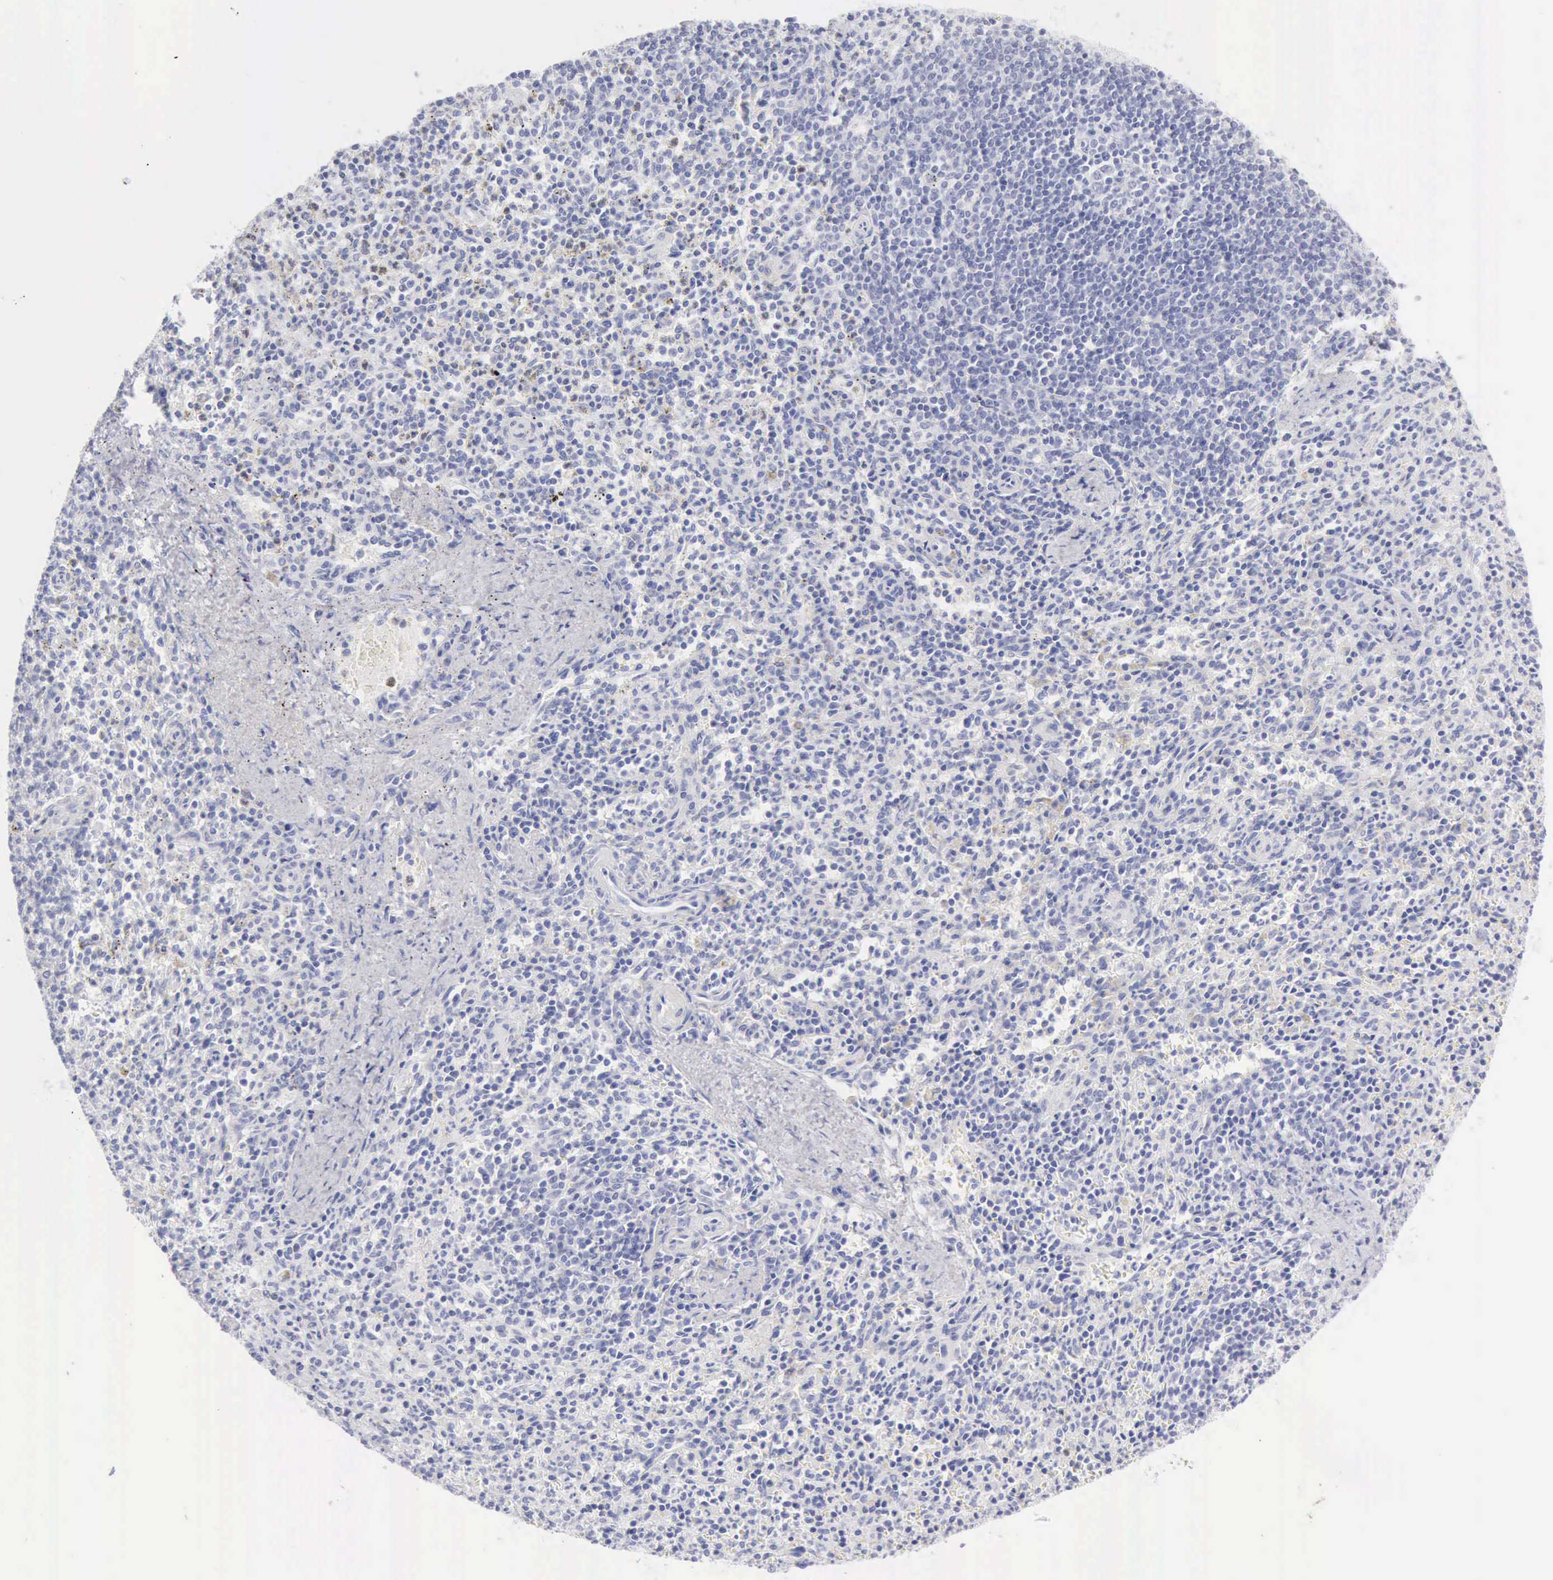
{"staining": {"intensity": "negative", "quantity": "none", "location": "none"}, "tissue": "spleen", "cell_type": "Cells in red pulp", "image_type": "normal", "snomed": [{"axis": "morphology", "description": "Normal tissue, NOS"}, {"axis": "topography", "description": "Spleen"}], "caption": "Immunohistochemistry image of benign human spleen stained for a protein (brown), which displays no positivity in cells in red pulp.", "gene": "KRT10", "patient": {"sex": "male", "age": 72}}